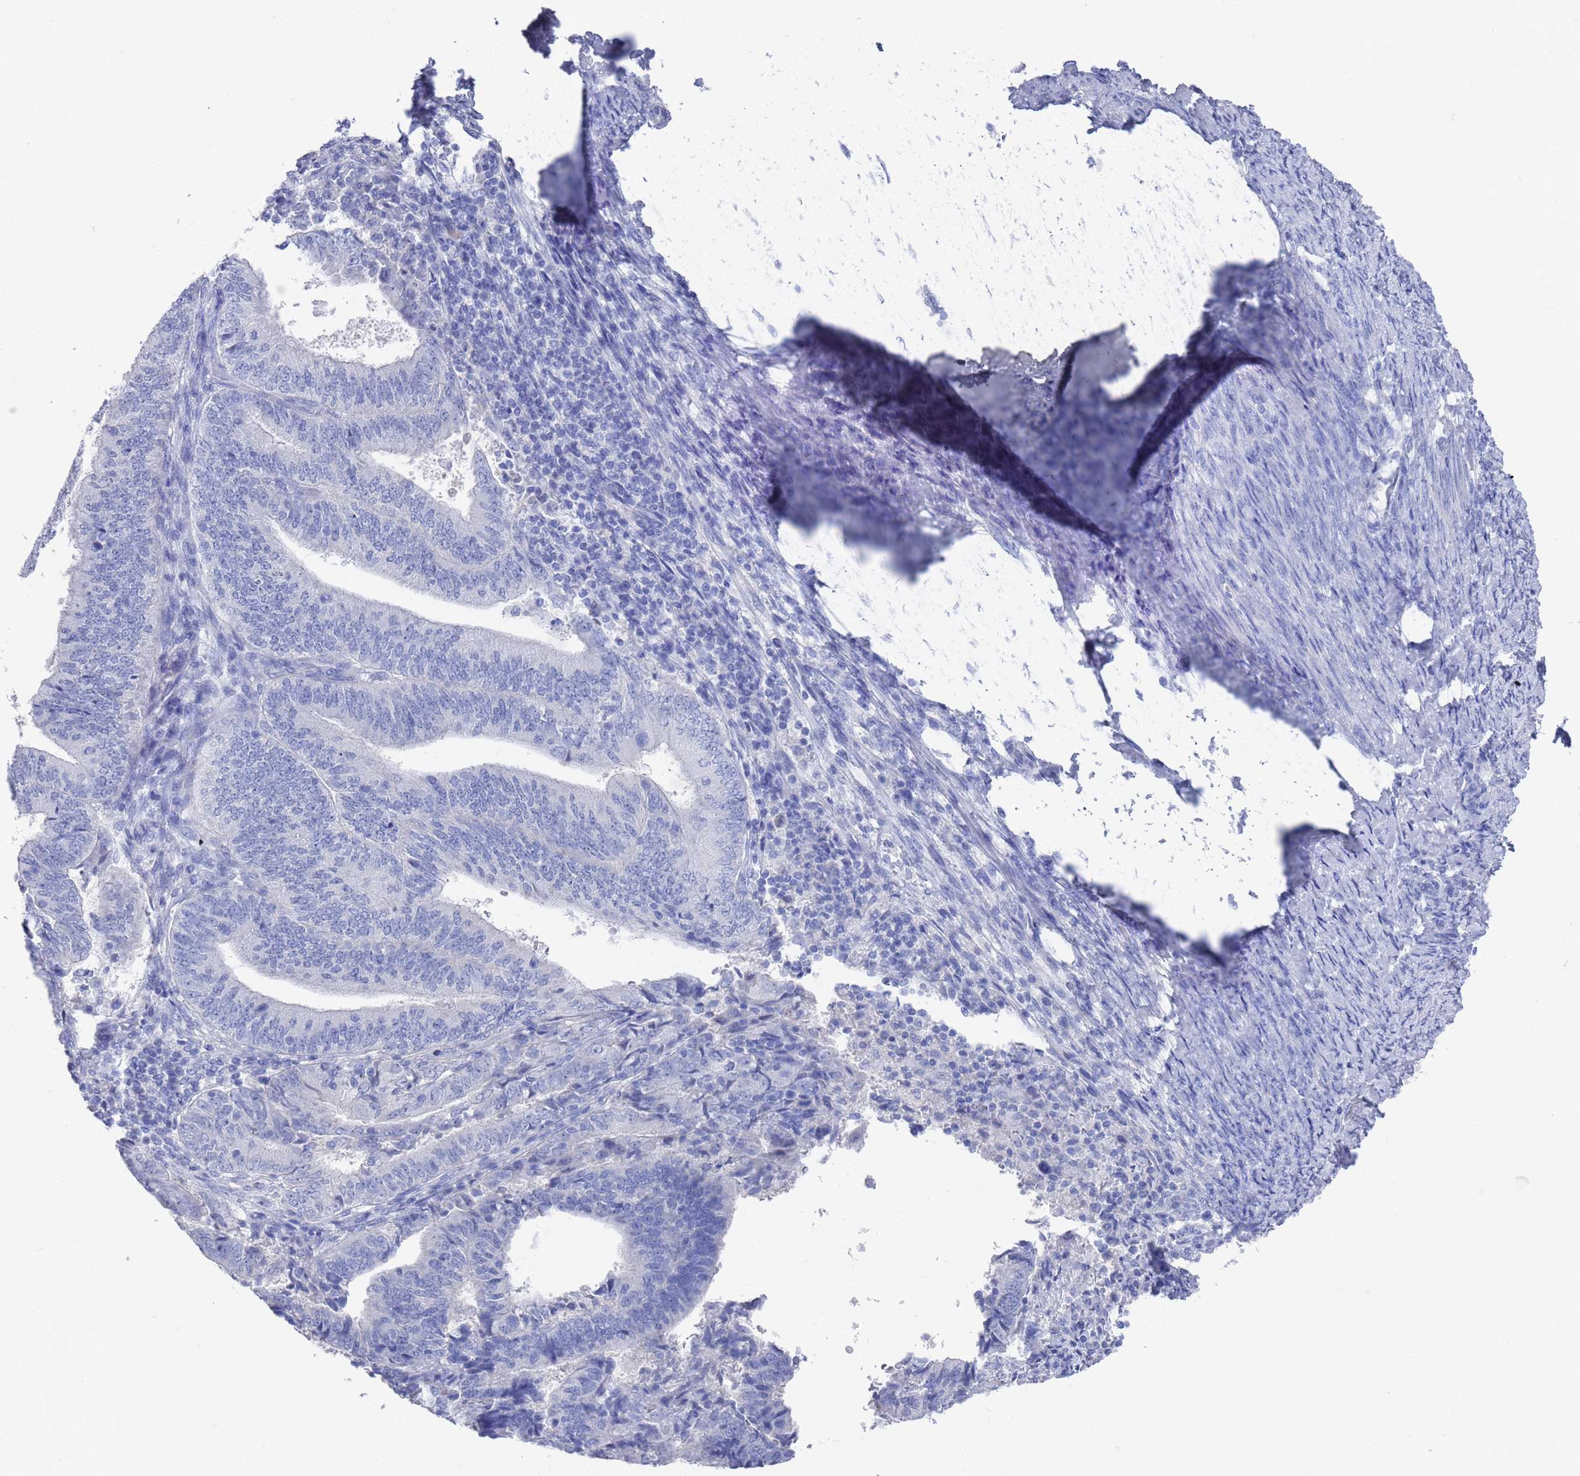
{"staining": {"intensity": "negative", "quantity": "none", "location": "none"}, "tissue": "endometrial cancer", "cell_type": "Tumor cells", "image_type": "cancer", "snomed": [{"axis": "morphology", "description": "Adenocarcinoma, NOS"}, {"axis": "topography", "description": "Endometrium"}], "caption": "Immunohistochemistry of human adenocarcinoma (endometrial) exhibits no staining in tumor cells. Nuclei are stained in blue.", "gene": "MTMR2", "patient": {"sex": "female", "age": 70}}